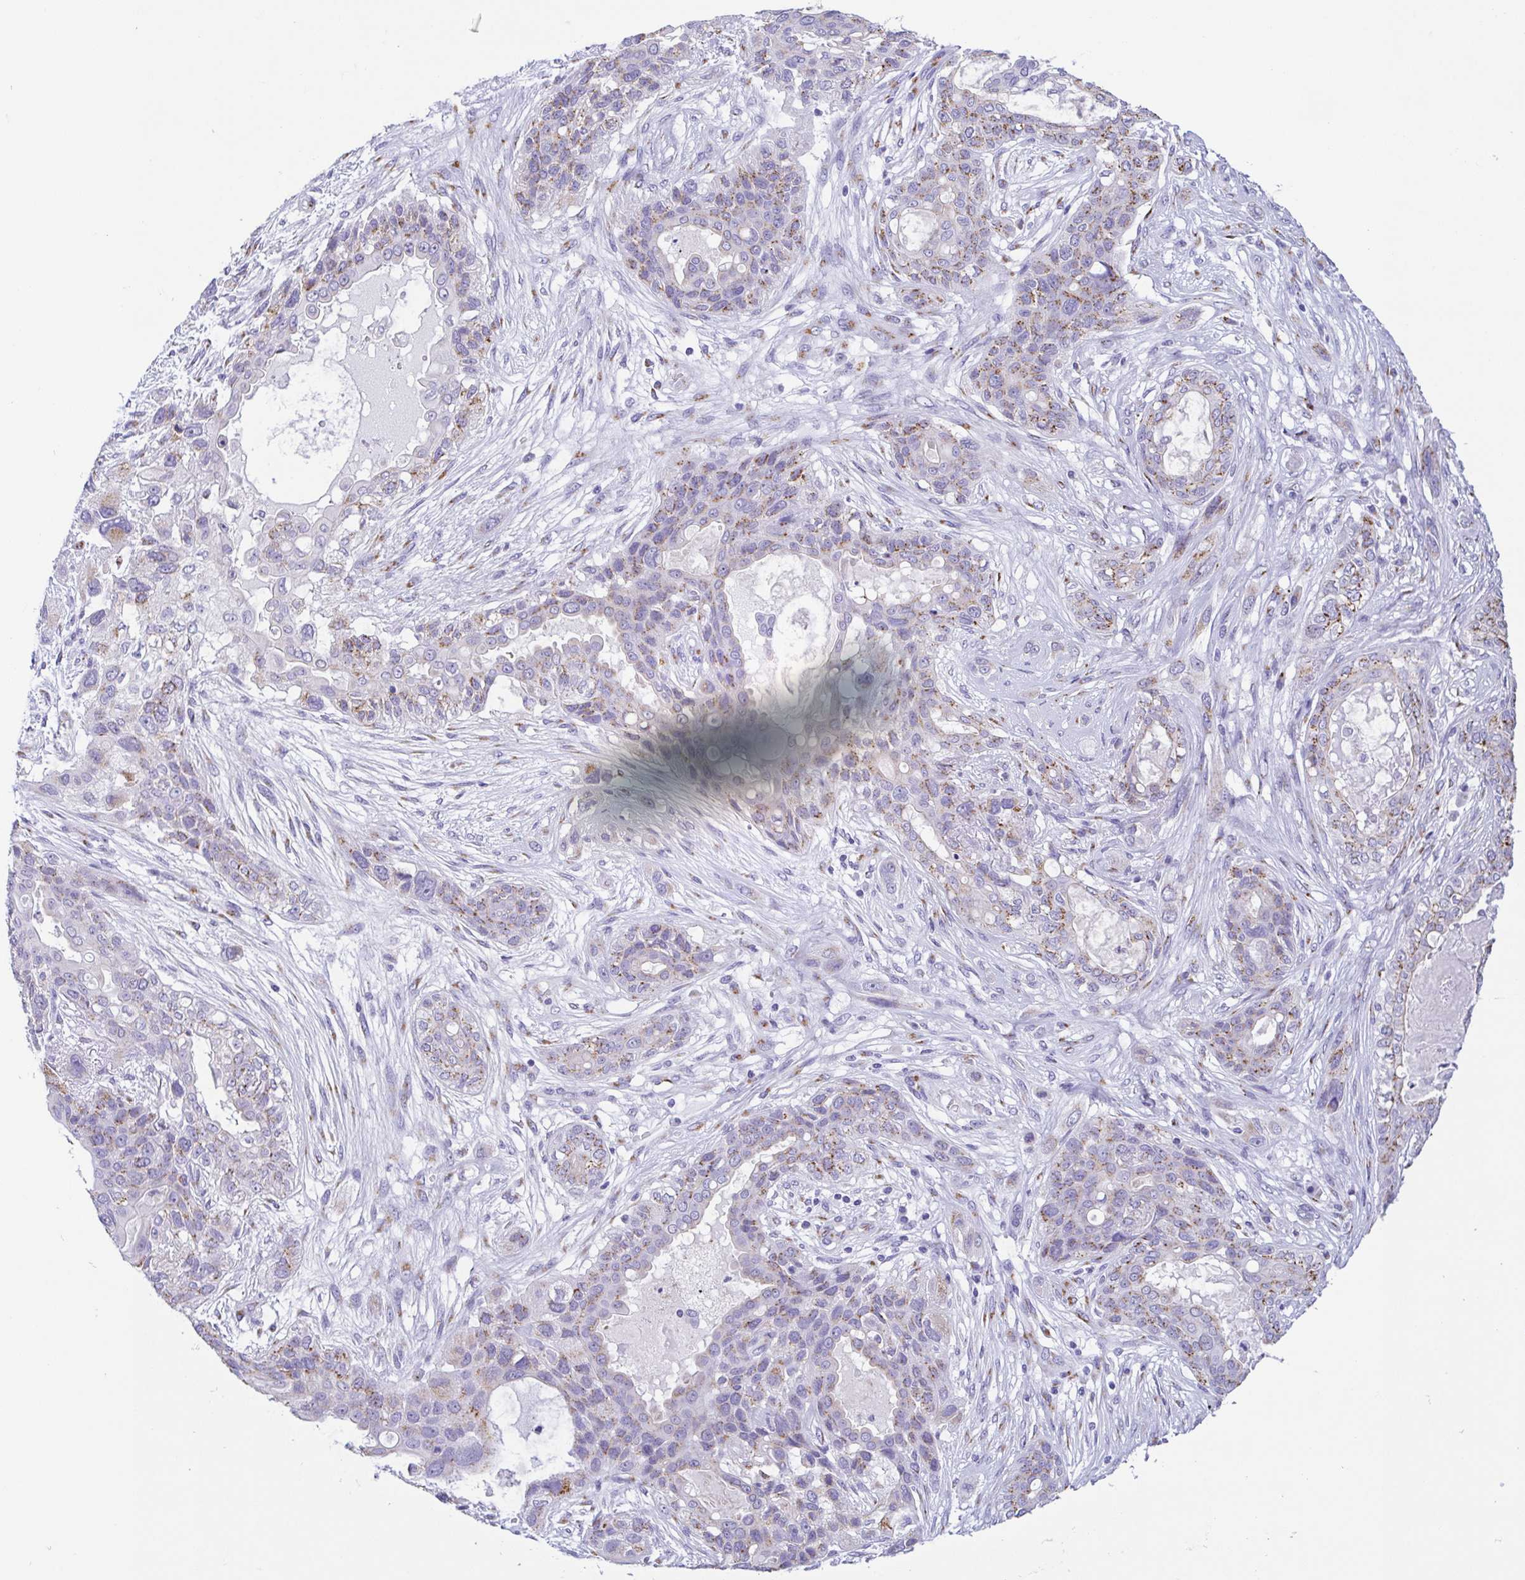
{"staining": {"intensity": "moderate", "quantity": "25%-75%", "location": "cytoplasmic/membranous"}, "tissue": "lung cancer", "cell_type": "Tumor cells", "image_type": "cancer", "snomed": [{"axis": "morphology", "description": "Squamous cell carcinoma, NOS"}, {"axis": "topography", "description": "Lung"}], "caption": "Immunohistochemistry (IHC) of human lung cancer exhibits medium levels of moderate cytoplasmic/membranous expression in approximately 25%-75% of tumor cells.", "gene": "SULT1B1", "patient": {"sex": "female", "age": 70}}